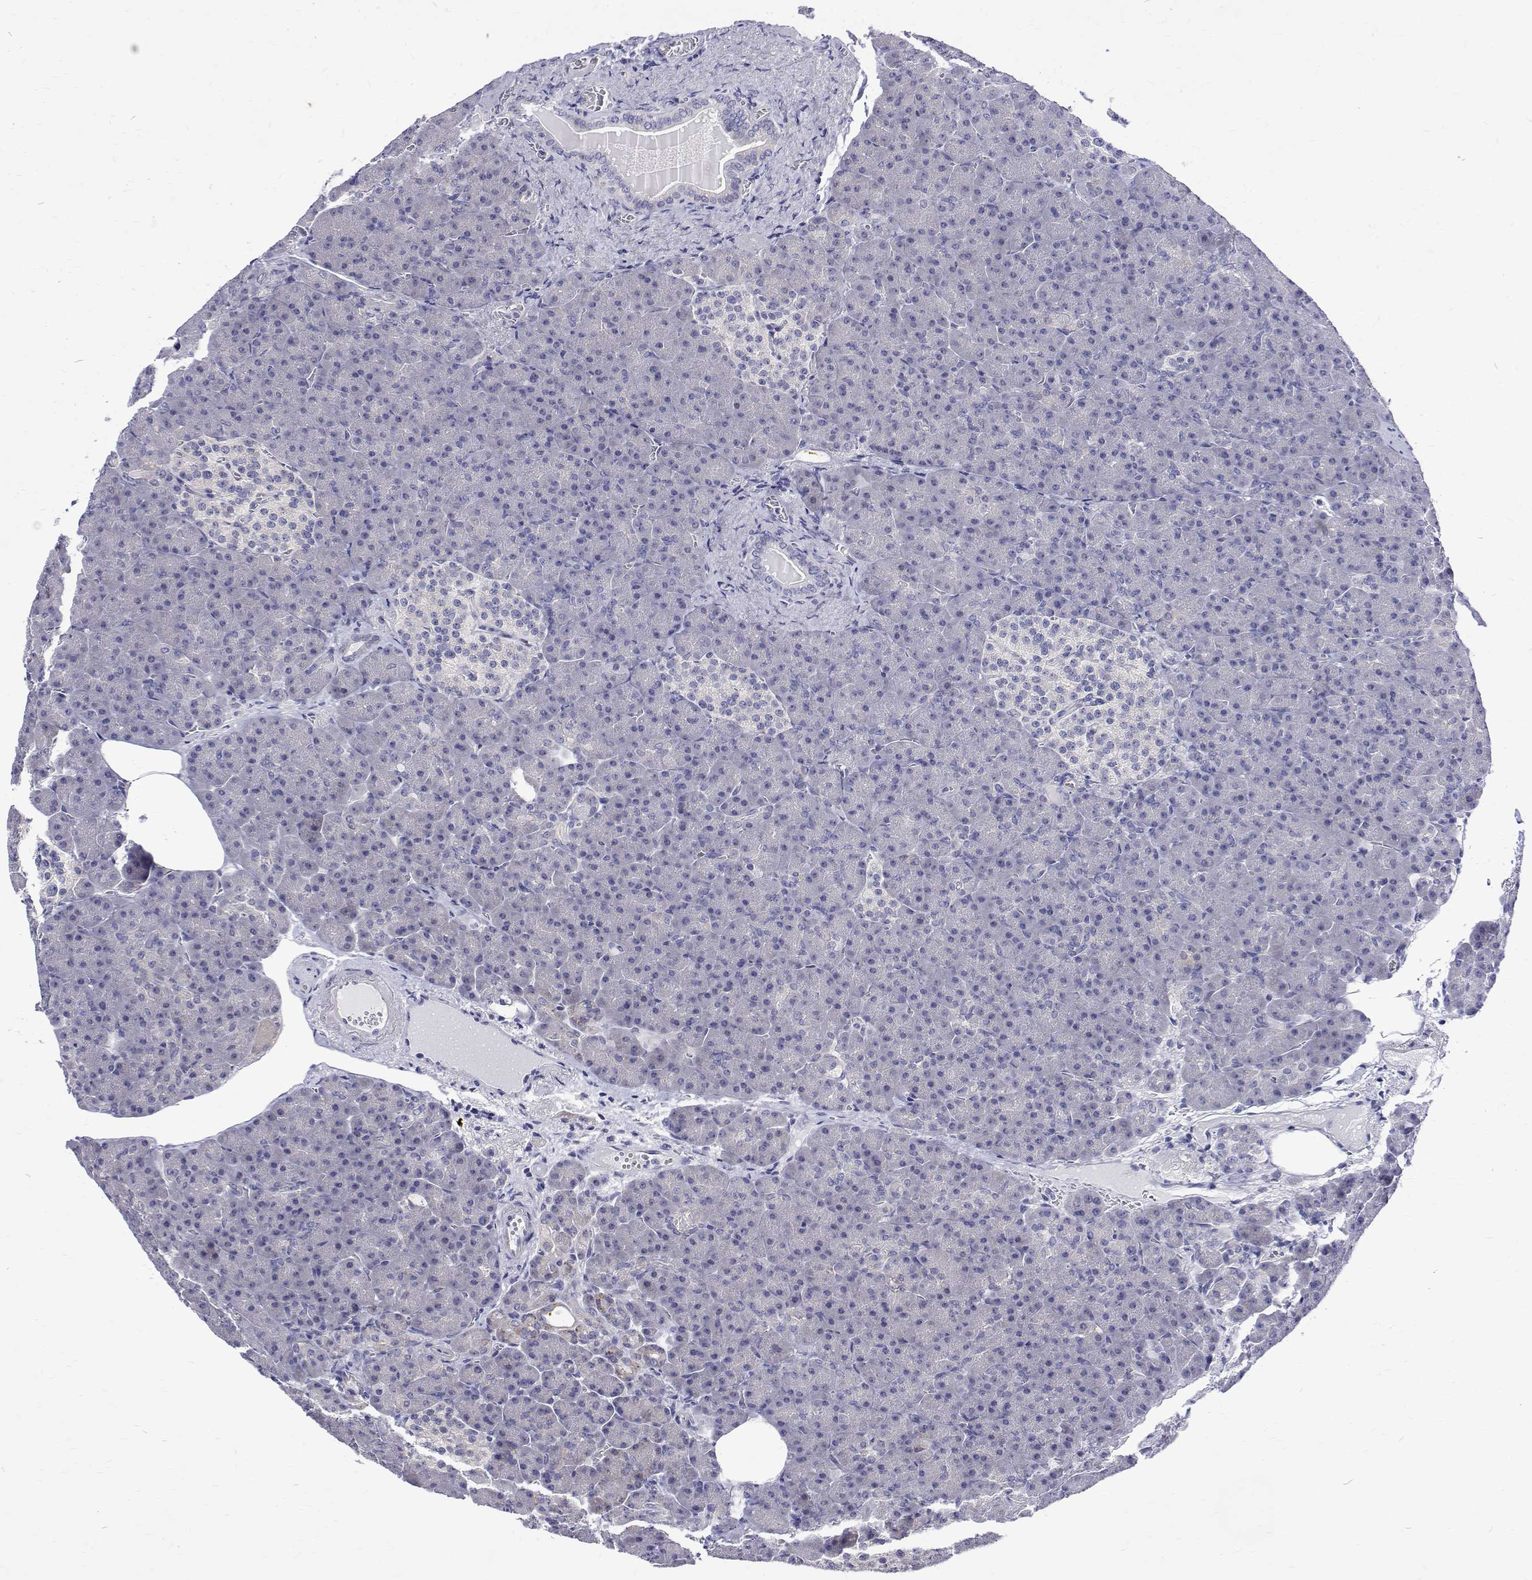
{"staining": {"intensity": "negative", "quantity": "none", "location": "none"}, "tissue": "pancreas", "cell_type": "Exocrine glandular cells", "image_type": "normal", "snomed": [{"axis": "morphology", "description": "Normal tissue, NOS"}, {"axis": "topography", "description": "Pancreas"}], "caption": "Photomicrograph shows no protein staining in exocrine glandular cells of unremarkable pancreas.", "gene": "PADI1", "patient": {"sex": "female", "age": 74}}